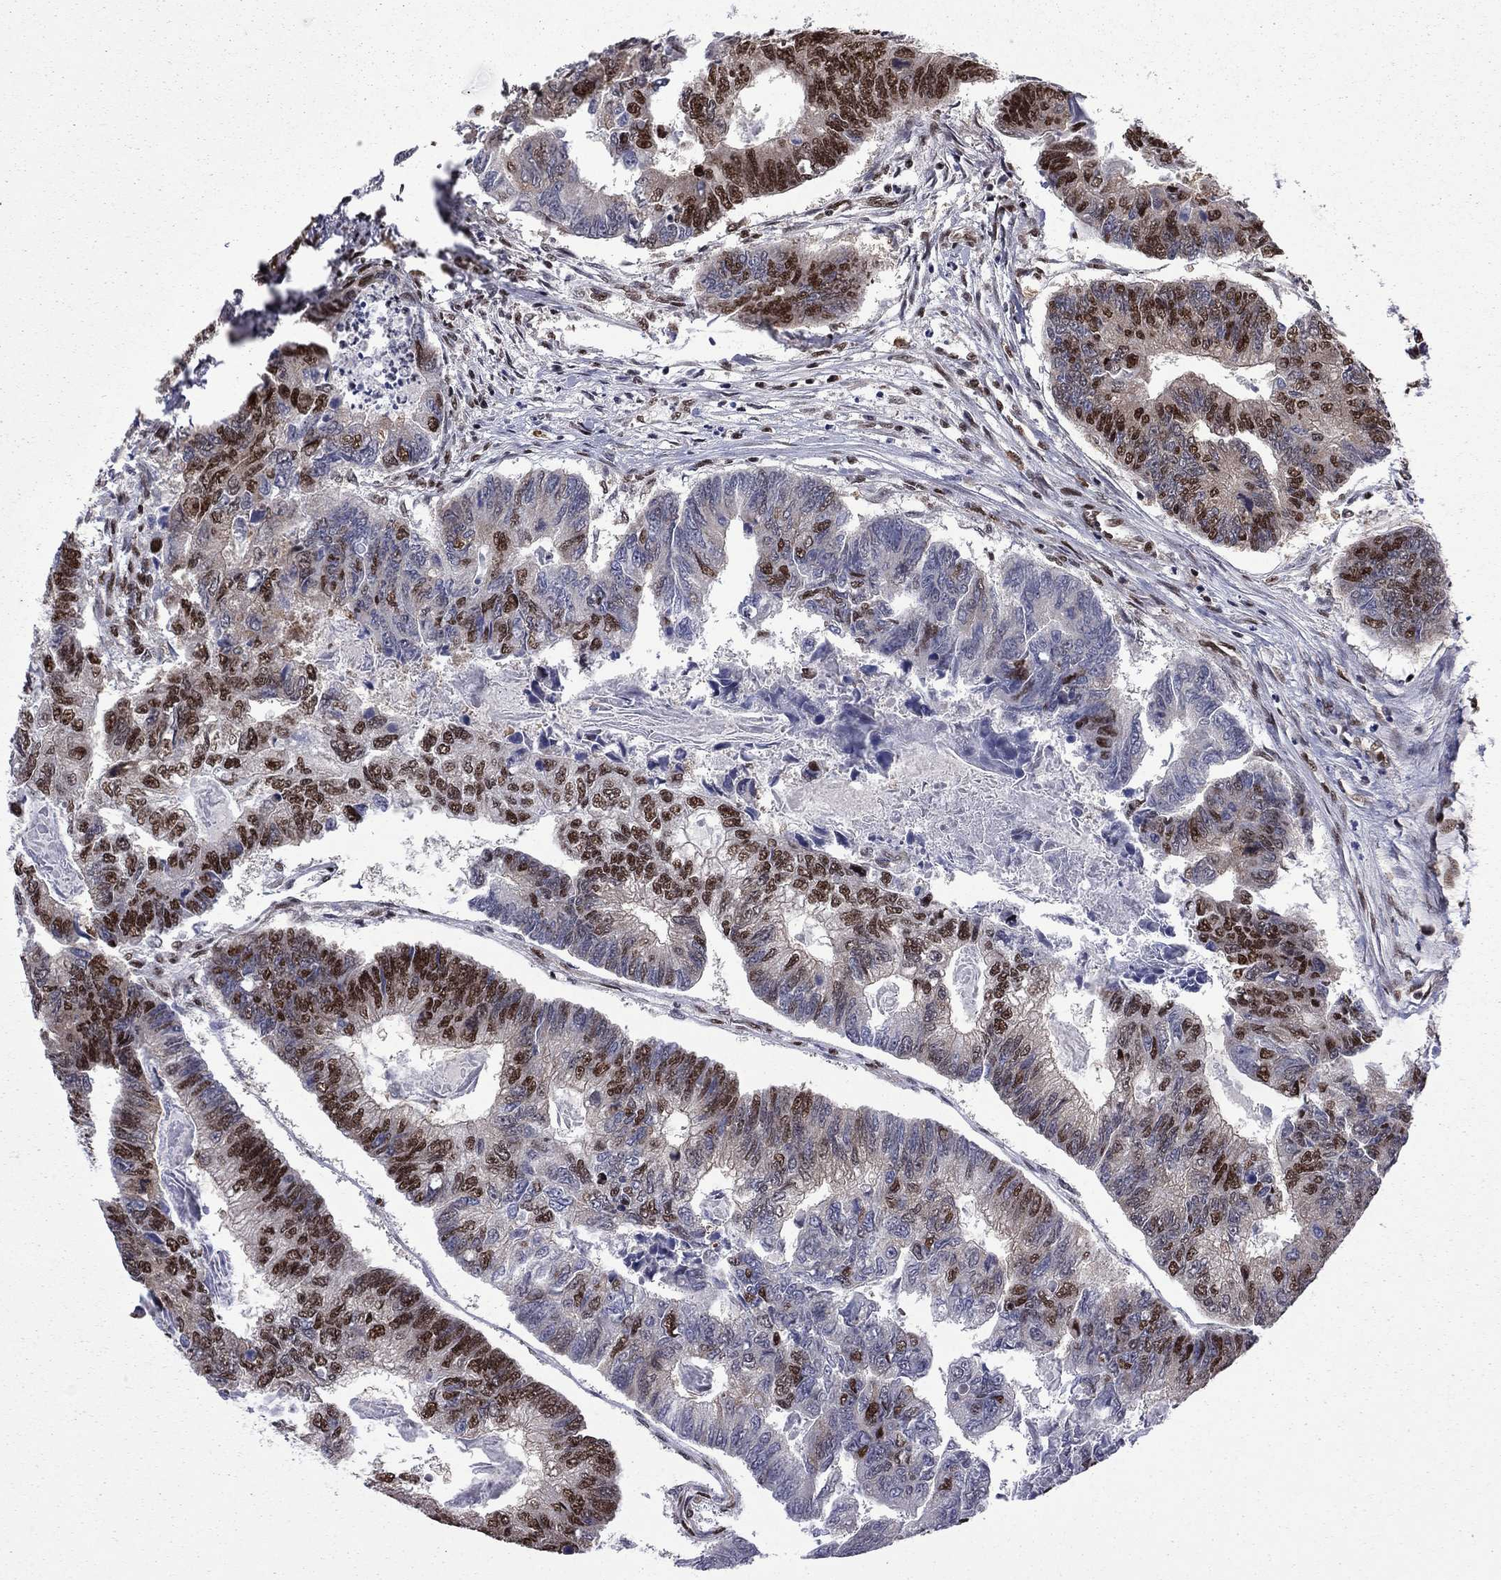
{"staining": {"intensity": "strong", "quantity": "25%-75%", "location": "nuclear"}, "tissue": "colorectal cancer", "cell_type": "Tumor cells", "image_type": "cancer", "snomed": [{"axis": "morphology", "description": "Adenocarcinoma, NOS"}, {"axis": "topography", "description": "Colon"}], "caption": "A high amount of strong nuclear expression is present in approximately 25%-75% of tumor cells in adenocarcinoma (colorectal) tissue.", "gene": "MED25", "patient": {"sex": "female", "age": 65}}